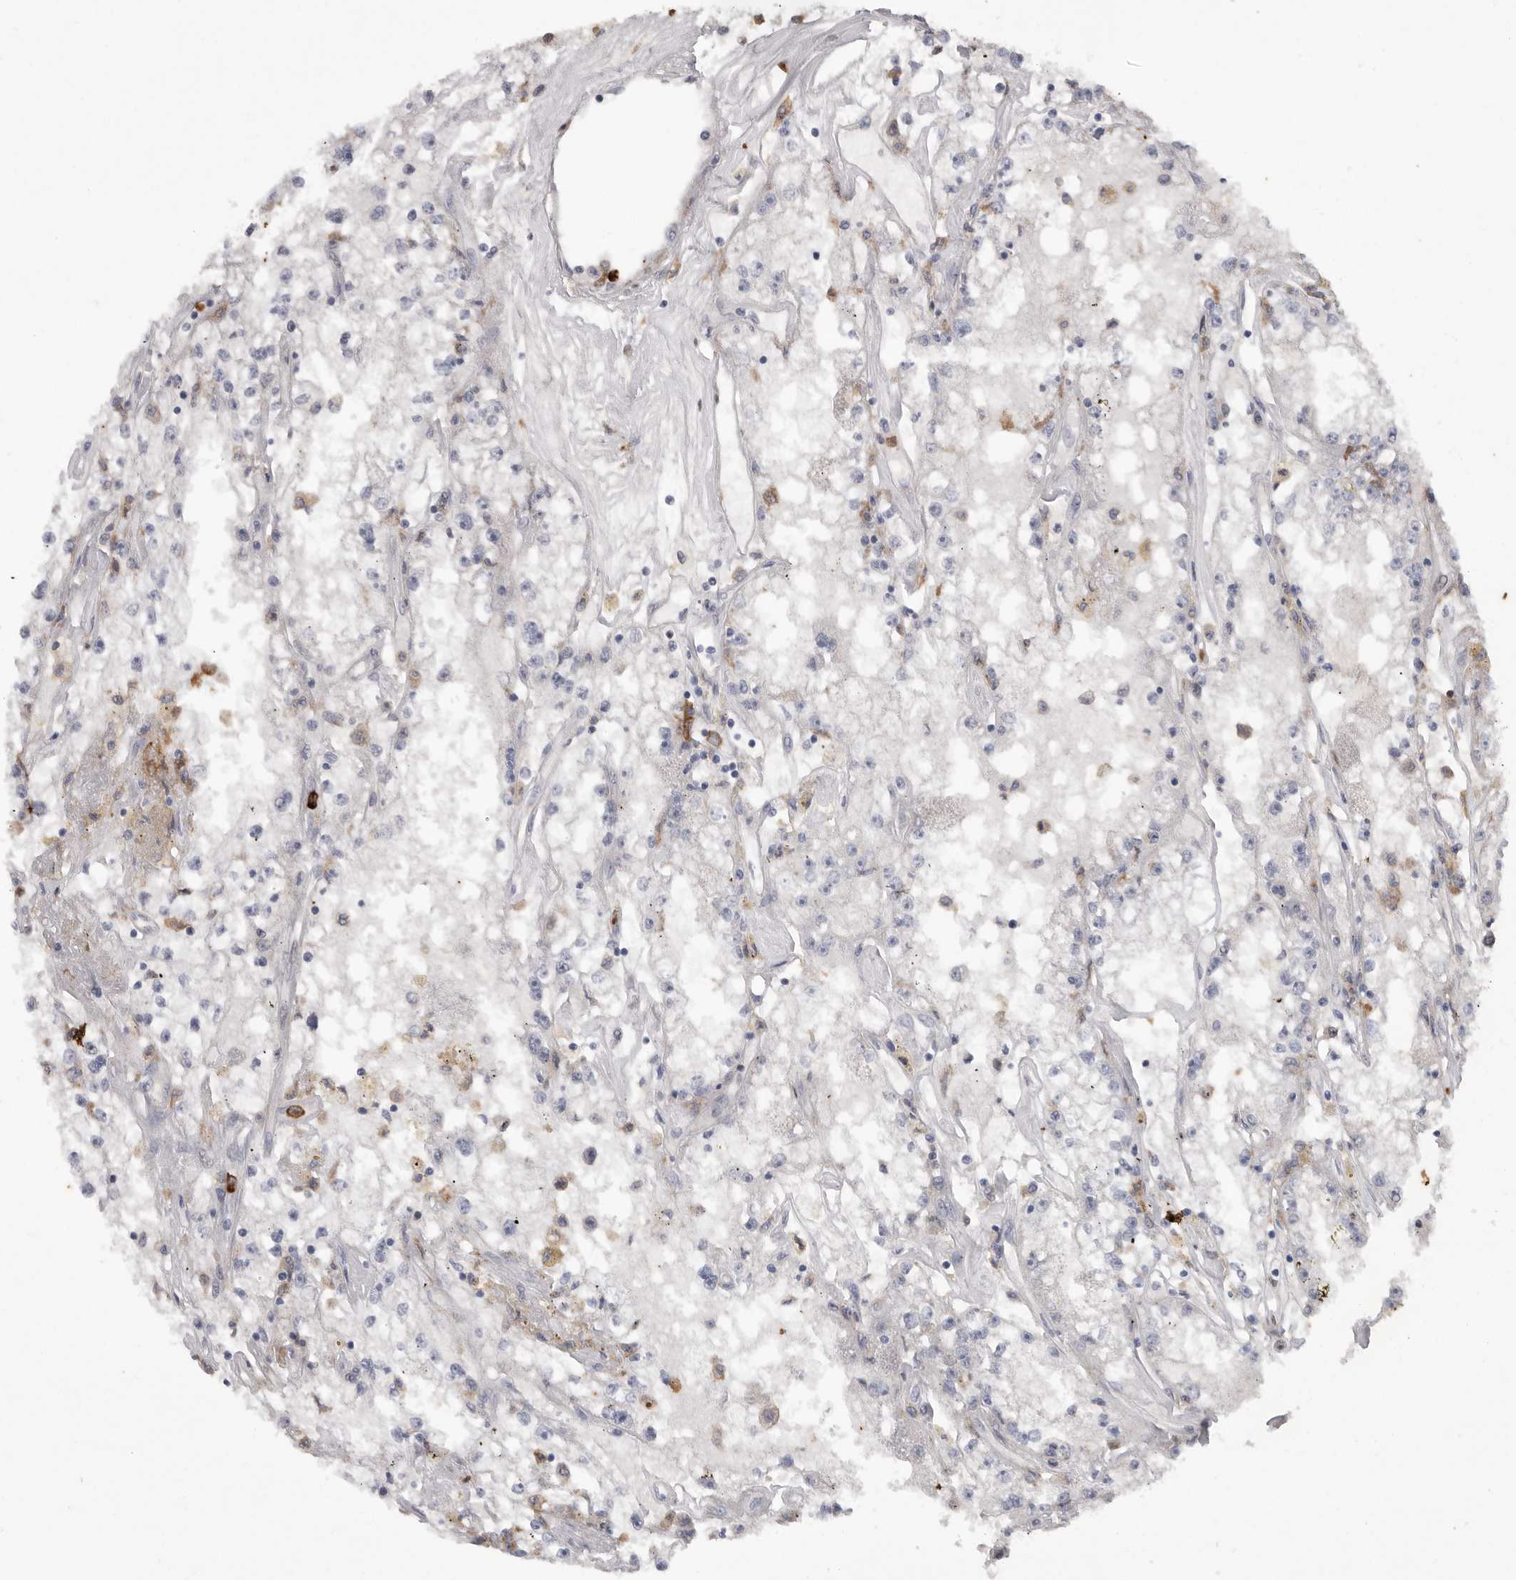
{"staining": {"intensity": "negative", "quantity": "none", "location": "none"}, "tissue": "renal cancer", "cell_type": "Tumor cells", "image_type": "cancer", "snomed": [{"axis": "morphology", "description": "Adenocarcinoma, NOS"}, {"axis": "topography", "description": "Kidney"}], "caption": "There is no significant expression in tumor cells of renal adenocarcinoma.", "gene": "SIGLEC10", "patient": {"sex": "male", "age": 56}}